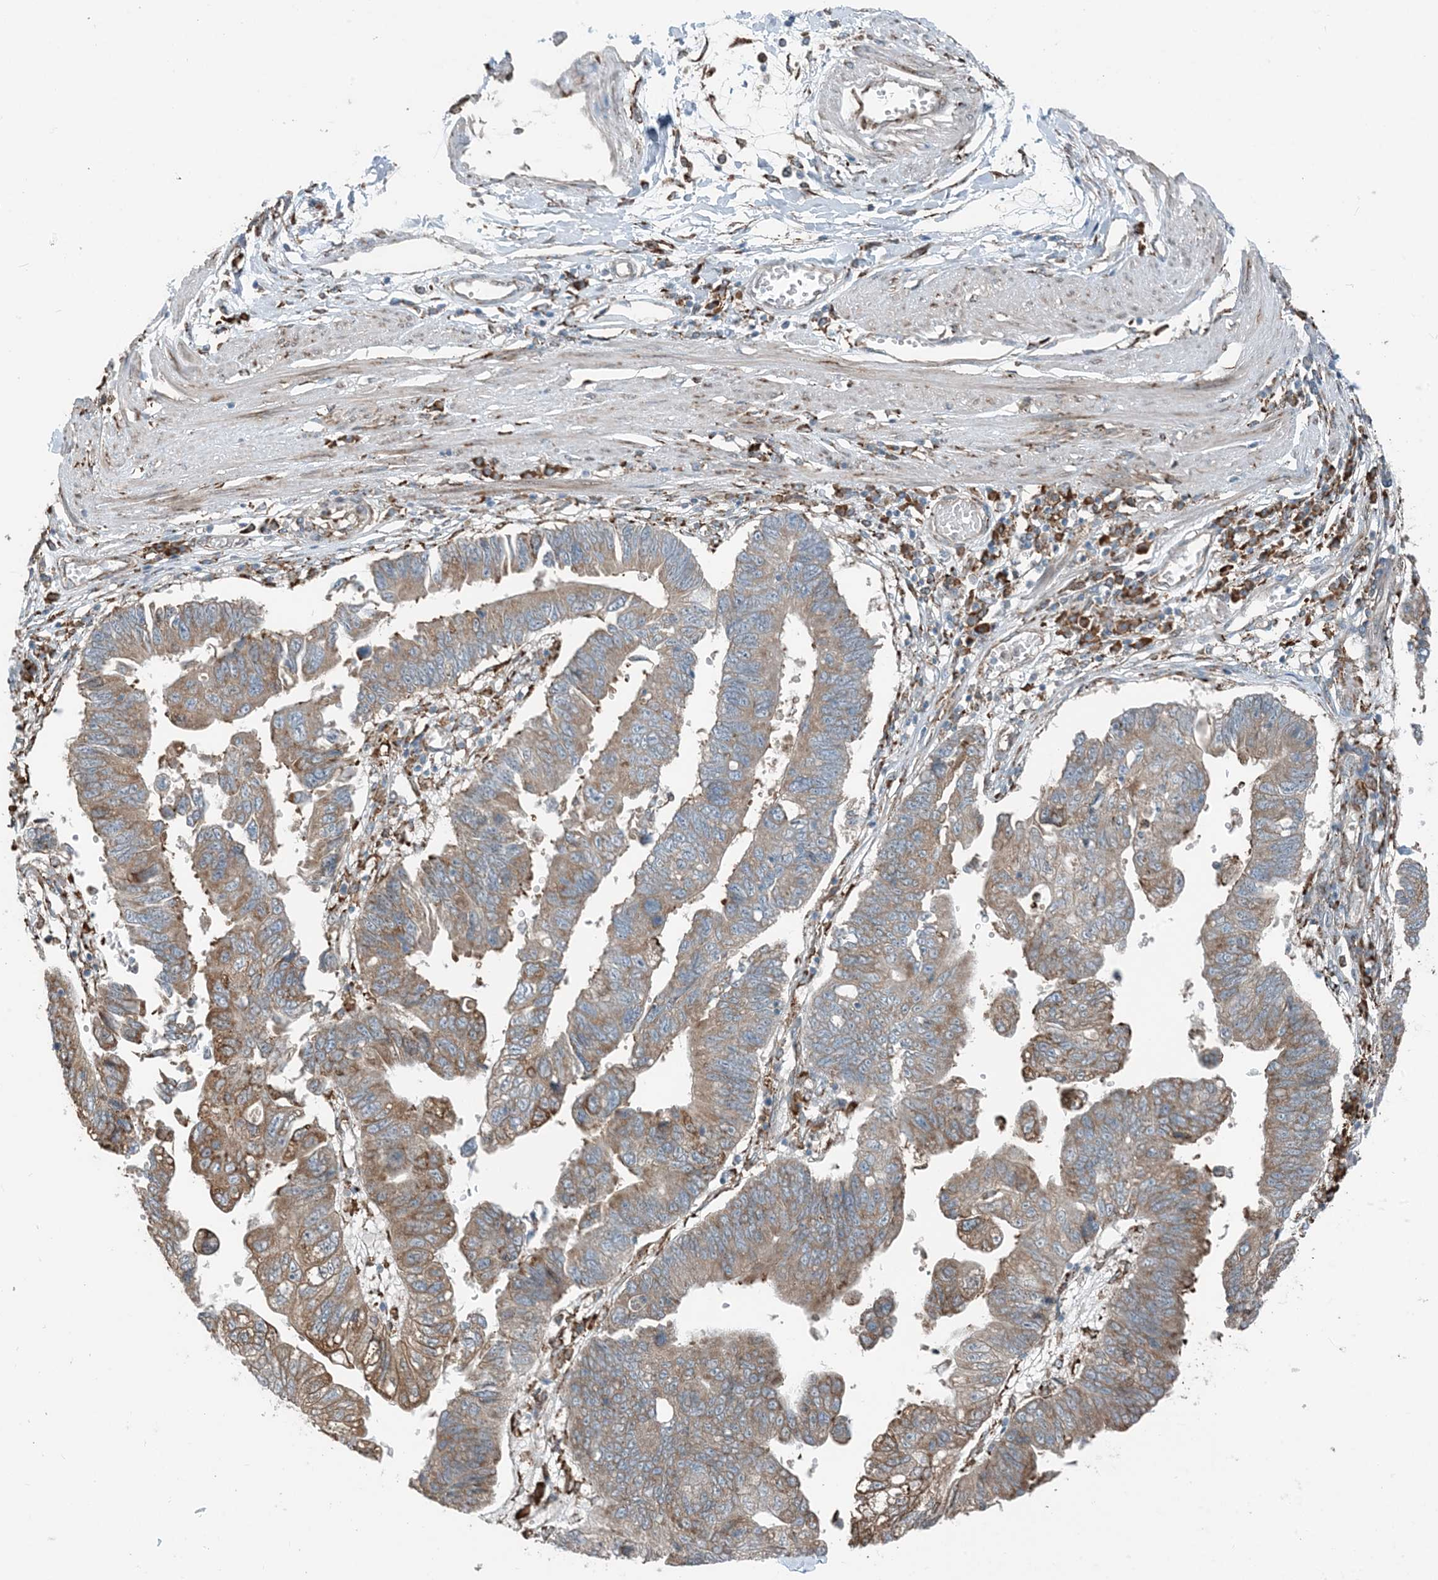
{"staining": {"intensity": "moderate", "quantity": ">75%", "location": "cytoplasmic/membranous"}, "tissue": "stomach cancer", "cell_type": "Tumor cells", "image_type": "cancer", "snomed": [{"axis": "morphology", "description": "Adenocarcinoma, NOS"}, {"axis": "topography", "description": "Stomach"}], "caption": "The photomicrograph demonstrates immunohistochemical staining of stomach adenocarcinoma. There is moderate cytoplasmic/membranous expression is seen in about >75% of tumor cells.", "gene": "CERKL", "patient": {"sex": "male", "age": 59}}